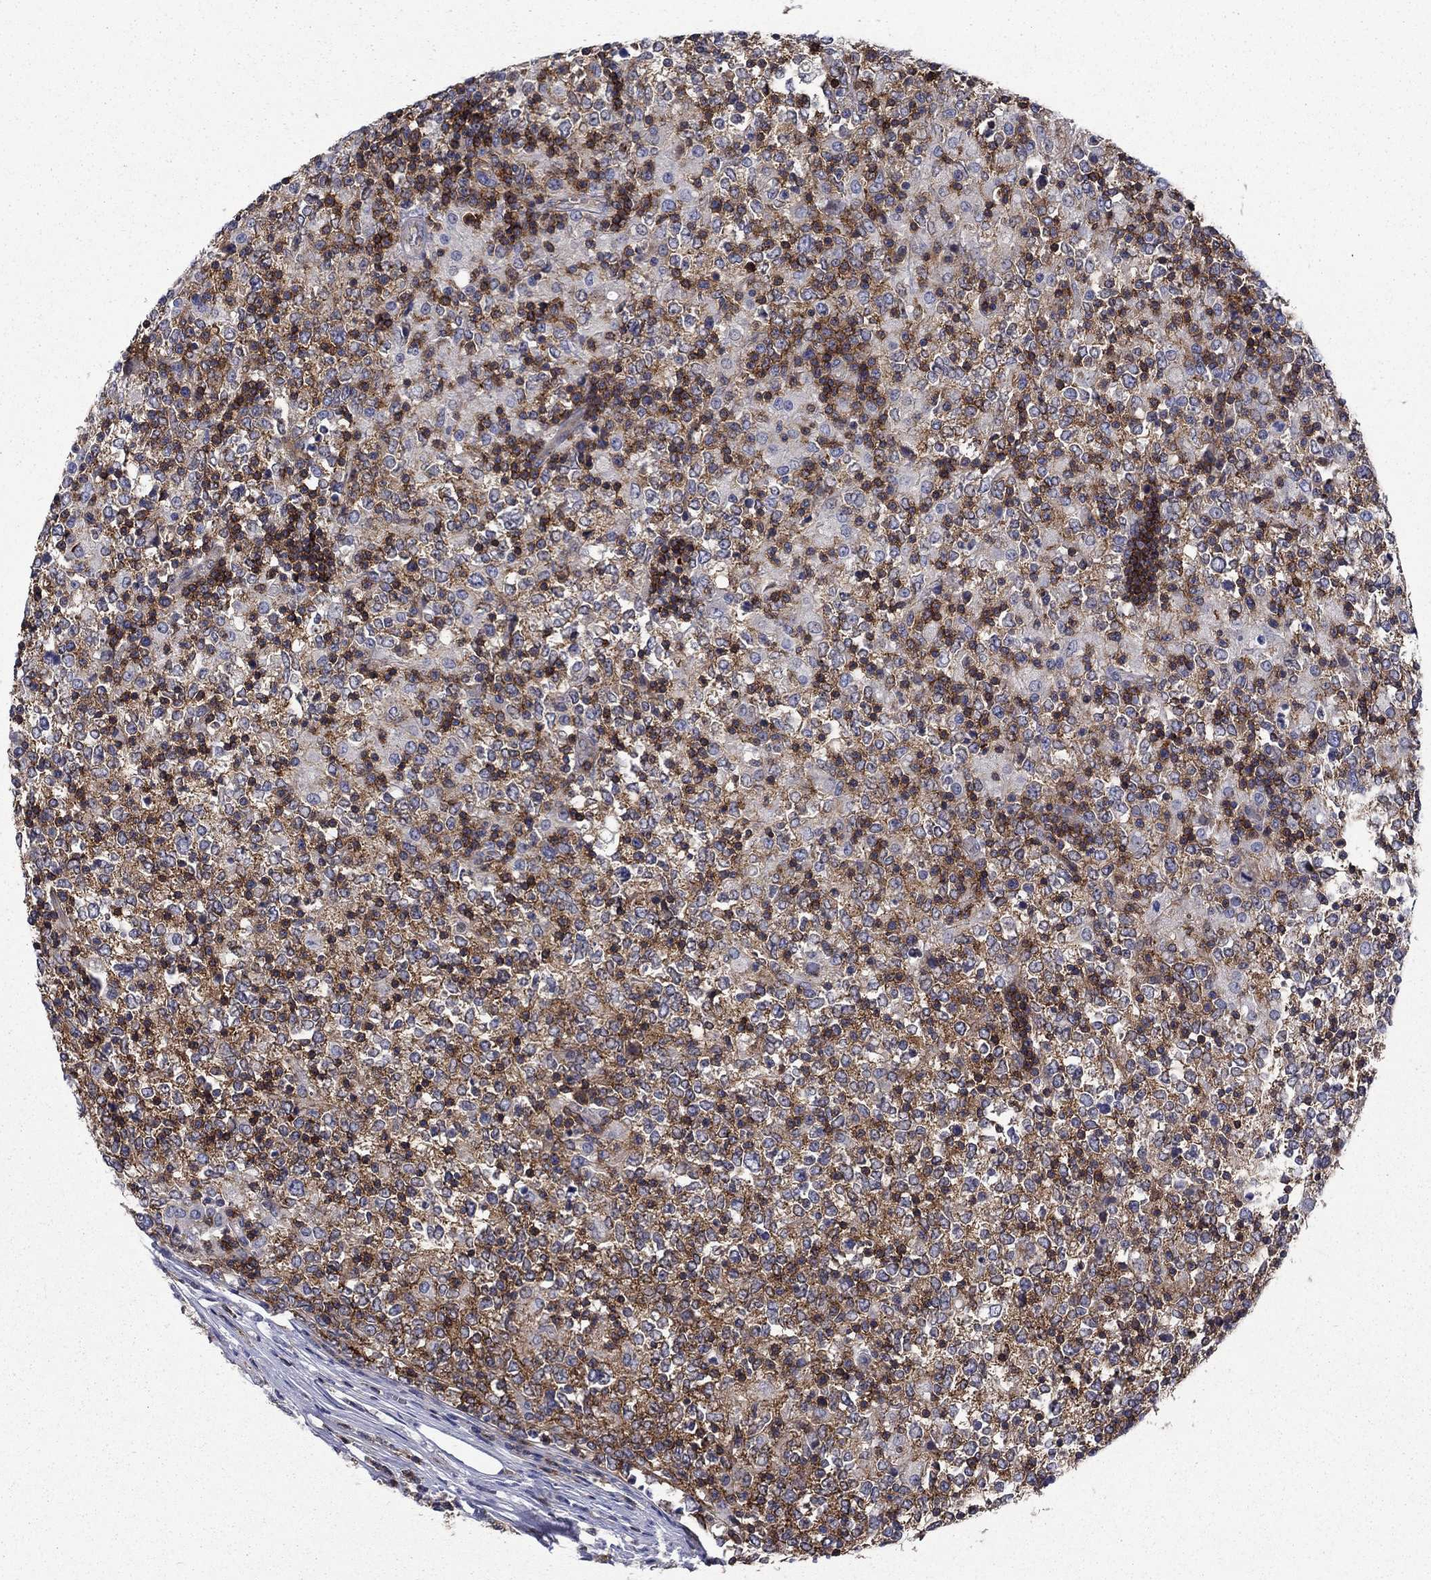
{"staining": {"intensity": "strong", "quantity": "<25%", "location": "cytoplasmic/membranous"}, "tissue": "lymphoma", "cell_type": "Tumor cells", "image_type": "cancer", "snomed": [{"axis": "morphology", "description": "Malignant lymphoma, non-Hodgkin's type, High grade"}, {"axis": "topography", "description": "Lymph node"}], "caption": "DAB (3,3'-diaminobenzidine) immunohistochemical staining of human lymphoma reveals strong cytoplasmic/membranous protein staining in approximately <25% of tumor cells.", "gene": "SIT1", "patient": {"sex": "female", "age": 84}}